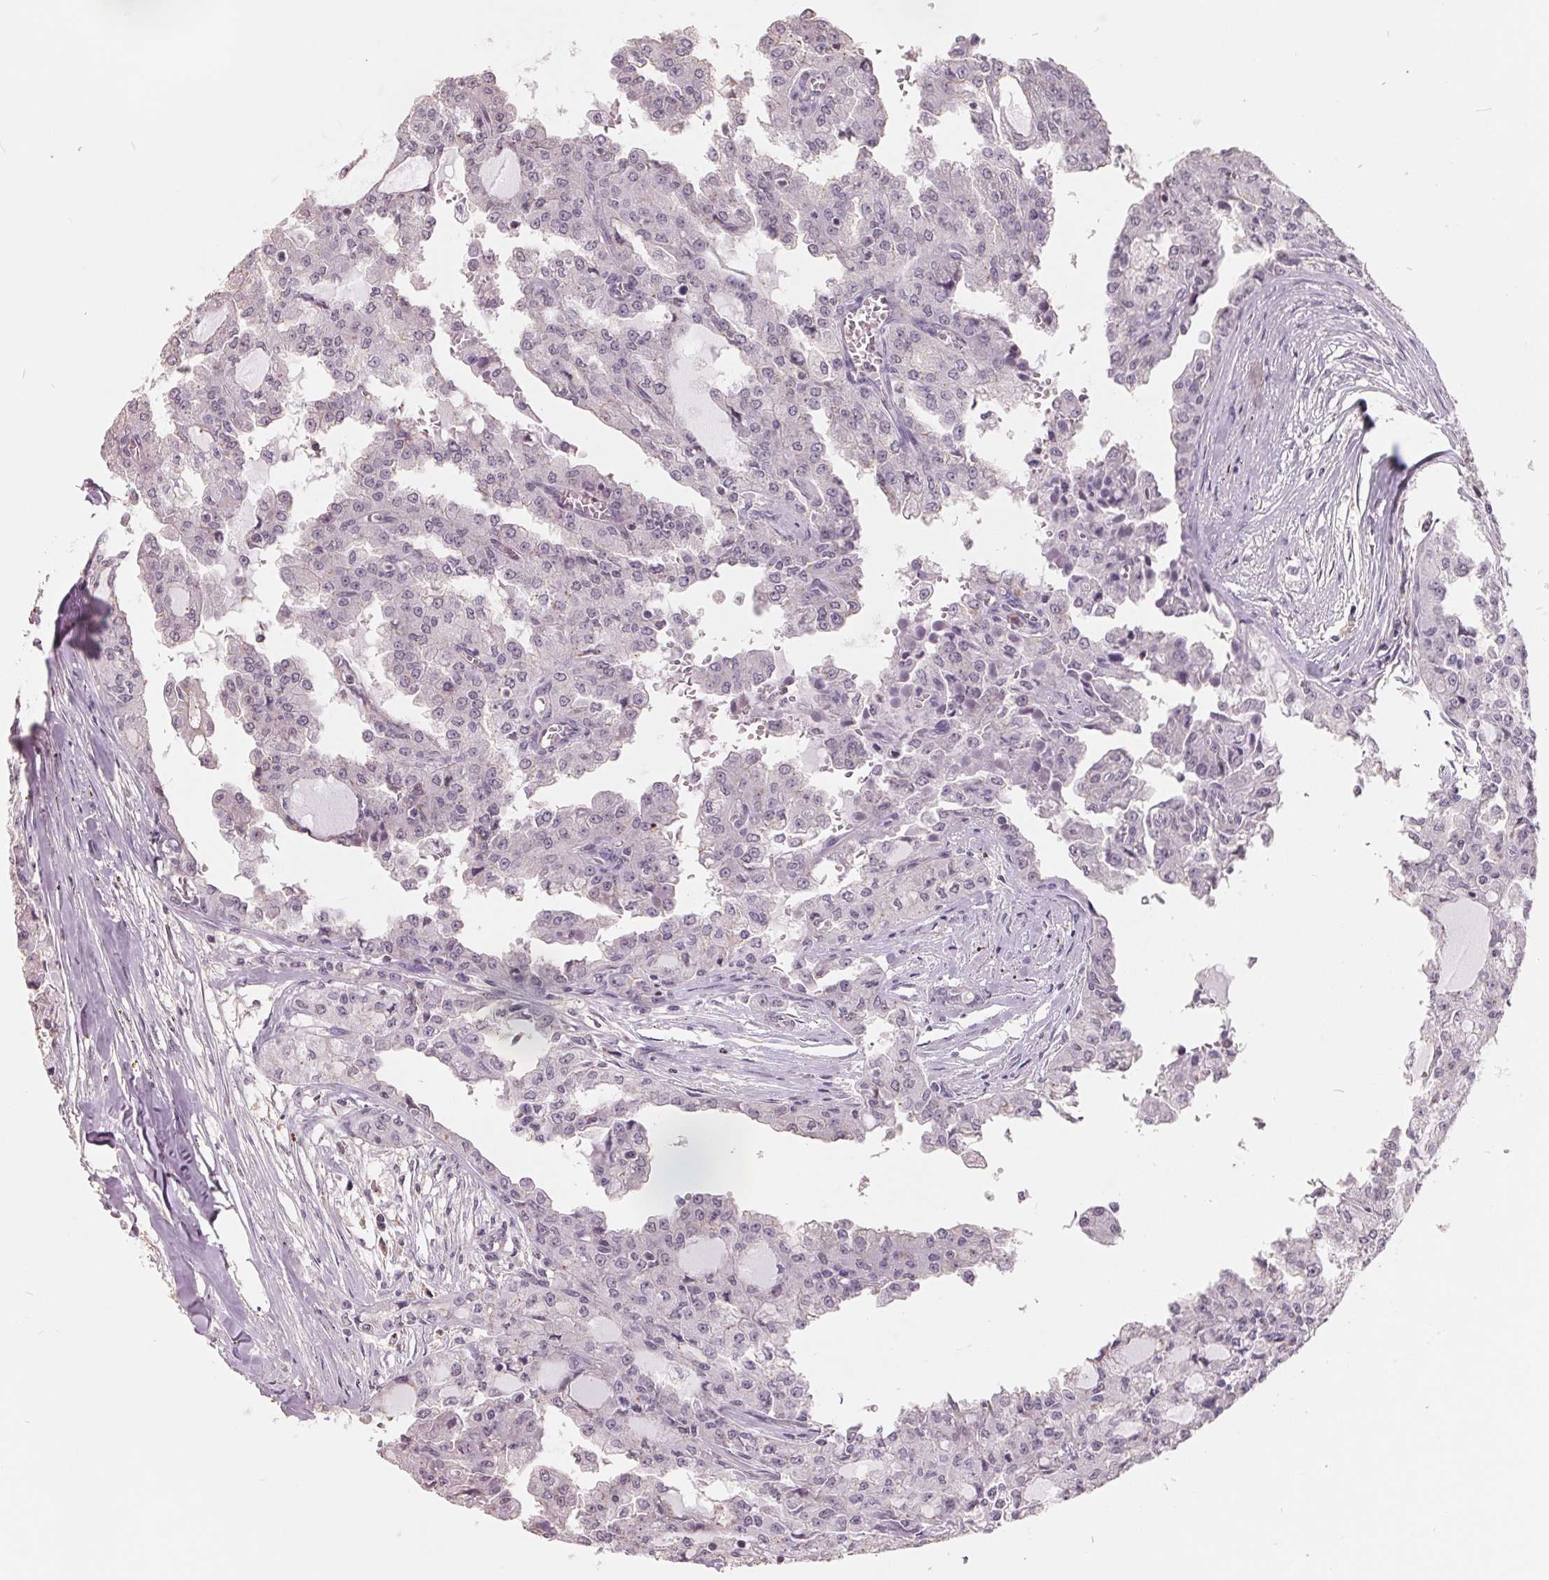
{"staining": {"intensity": "negative", "quantity": "none", "location": "none"}, "tissue": "head and neck cancer", "cell_type": "Tumor cells", "image_type": "cancer", "snomed": [{"axis": "morphology", "description": "Adenocarcinoma, NOS"}, {"axis": "topography", "description": "Head-Neck"}], "caption": "This is an immunohistochemistry (IHC) histopathology image of human head and neck cancer. There is no staining in tumor cells.", "gene": "FTCD", "patient": {"sex": "male", "age": 64}}